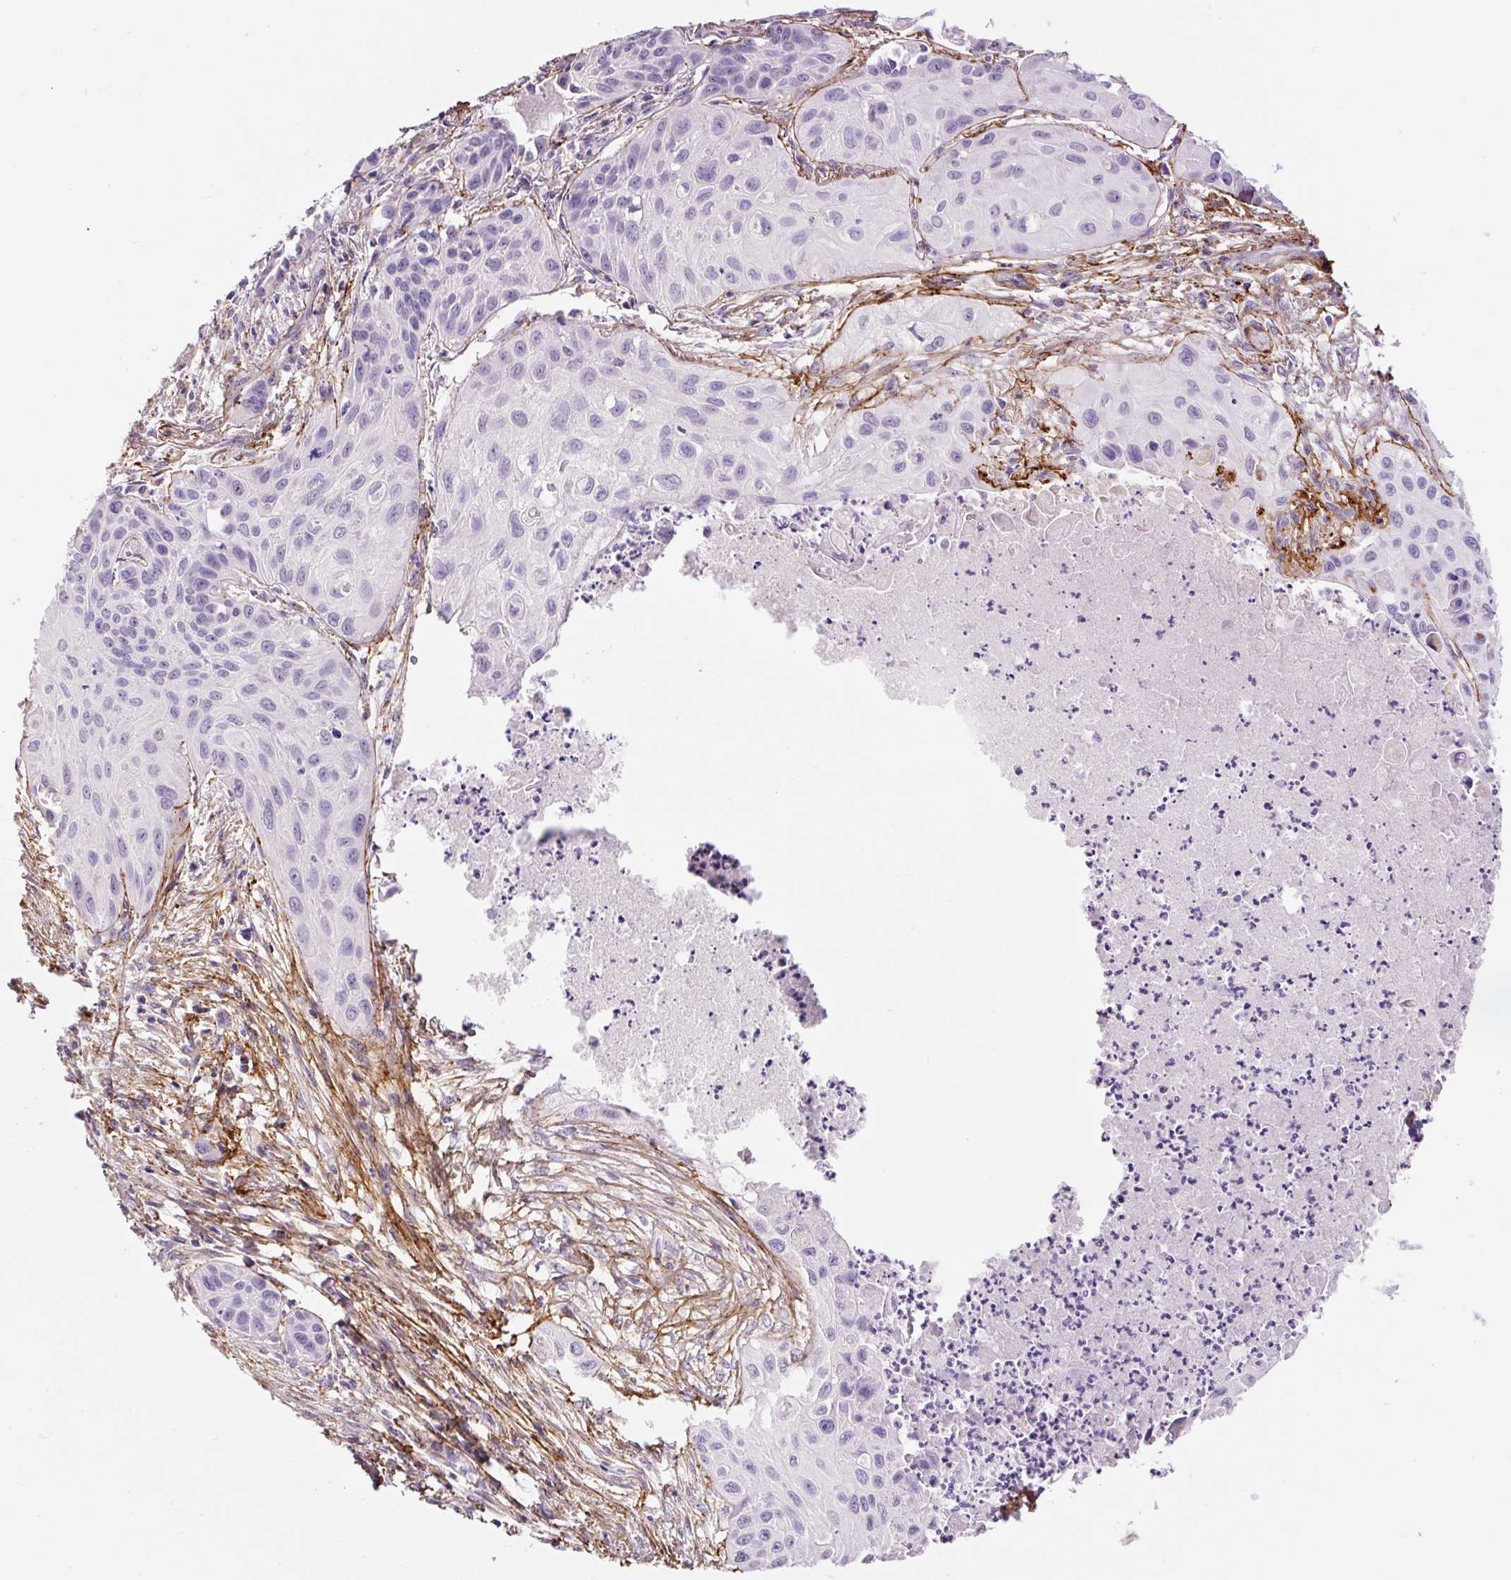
{"staining": {"intensity": "negative", "quantity": "none", "location": "none"}, "tissue": "lung cancer", "cell_type": "Tumor cells", "image_type": "cancer", "snomed": [{"axis": "morphology", "description": "Squamous cell carcinoma, NOS"}, {"axis": "topography", "description": "Lung"}], "caption": "The histopathology image shows no significant expression in tumor cells of lung cancer.", "gene": "FBN1", "patient": {"sex": "male", "age": 71}}